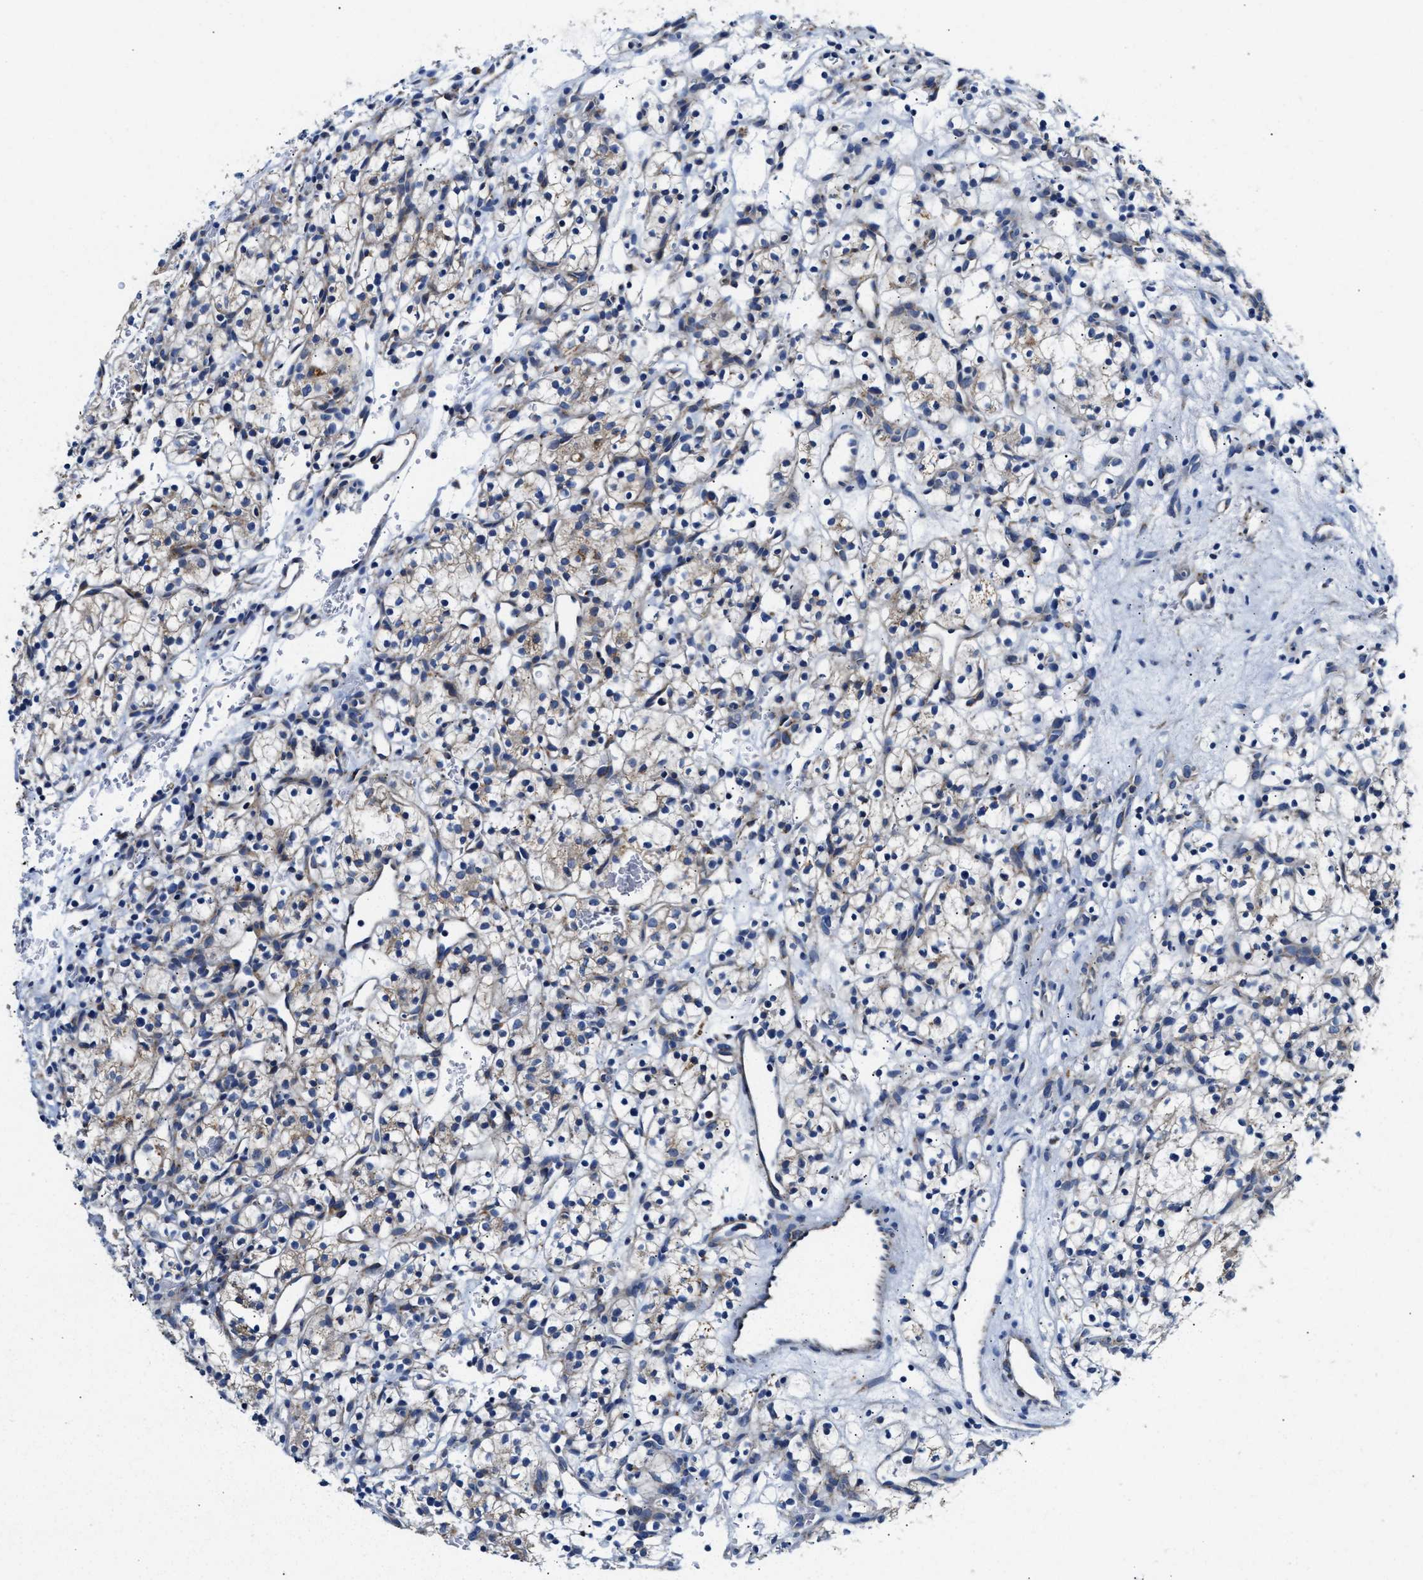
{"staining": {"intensity": "weak", "quantity": ">75%", "location": "cytoplasmic/membranous"}, "tissue": "renal cancer", "cell_type": "Tumor cells", "image_type": "cancer", "snomed": [{"axis": "morphology", "description": "Adenocarcinoma, NOS"}, {"axis": "topography", "description": "Kidney"}], "caption": "High-power microscopy captured an IHC micrograph of renal cancer (adenocarcinoma), revealing weak cytoplasmic/membranous staining in approximately >75% of tumor cells.", "gene": "ACADVL", "patient": {"sex": "female", "age": 57}}